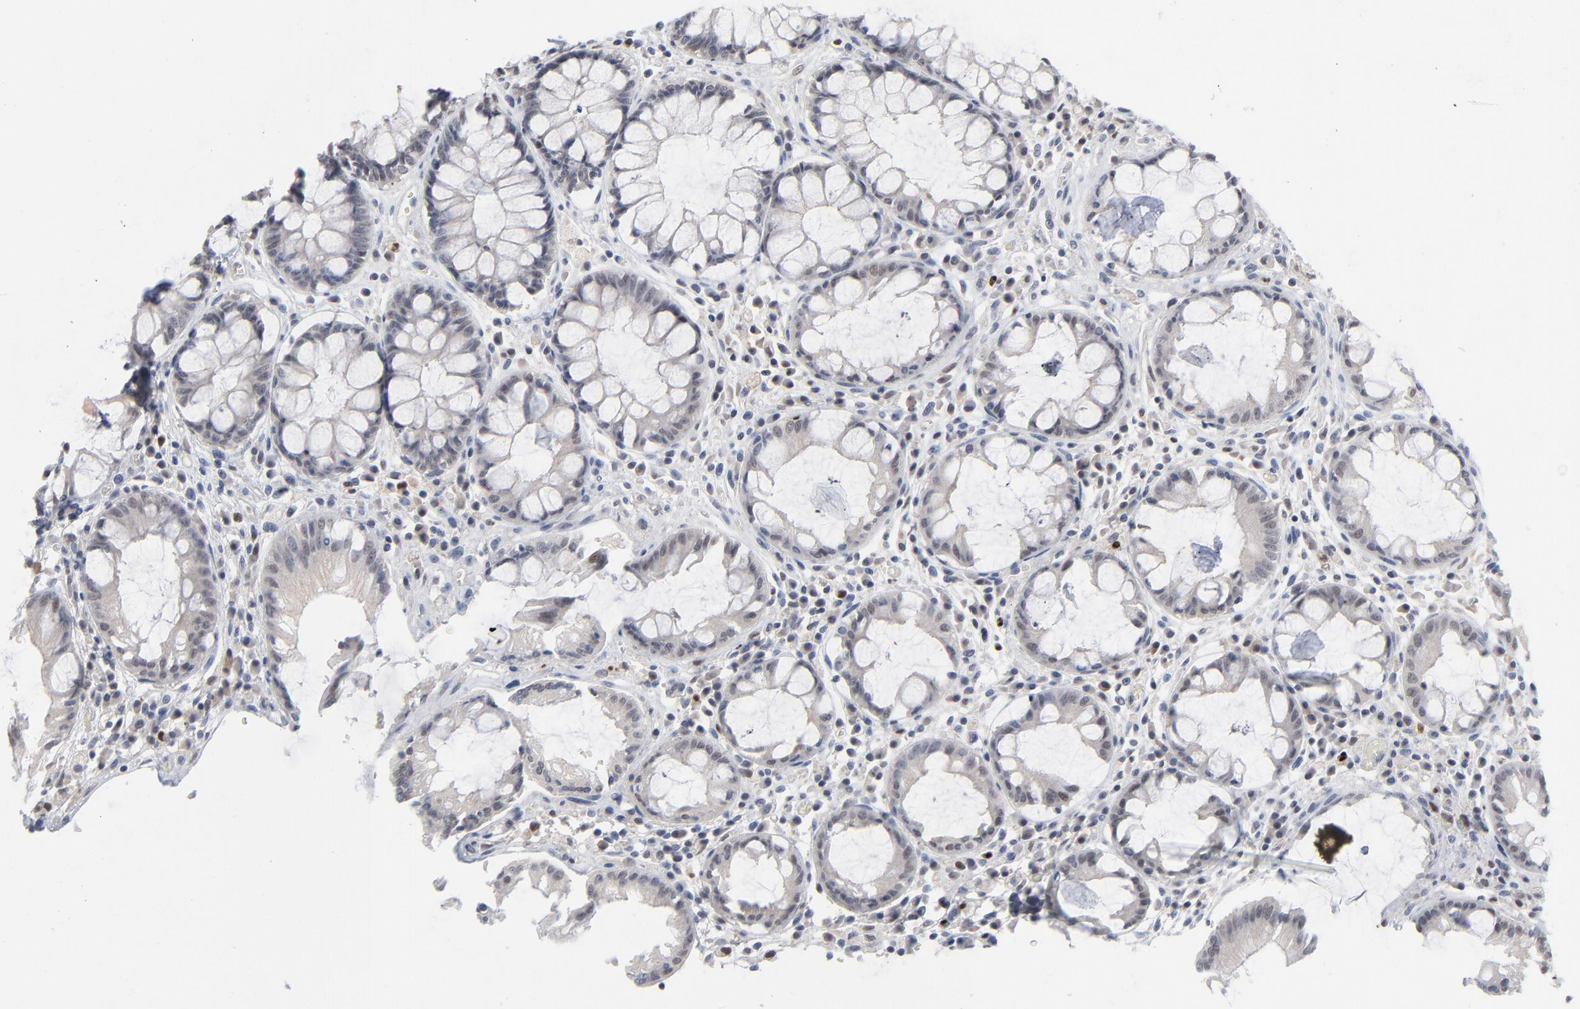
{"staining": {"intensity": "weak", "quantity": "<25%", "location": "cytoplasmic/membranous"}, "tissue": "rectum", "cell_type": "Glandular cells", "image_type": "normal", "snomed": [{"axis": "morphology", "description": "Normal tissue, NOS"}, {"axis": "topography", "description": "Rectum"}], "caption": "Protein analysis of unremarkable rectum reveals no significant expression in glandular cells.", "gene": "FOXN2", "patient": {"sex": "female", "age": 46}}